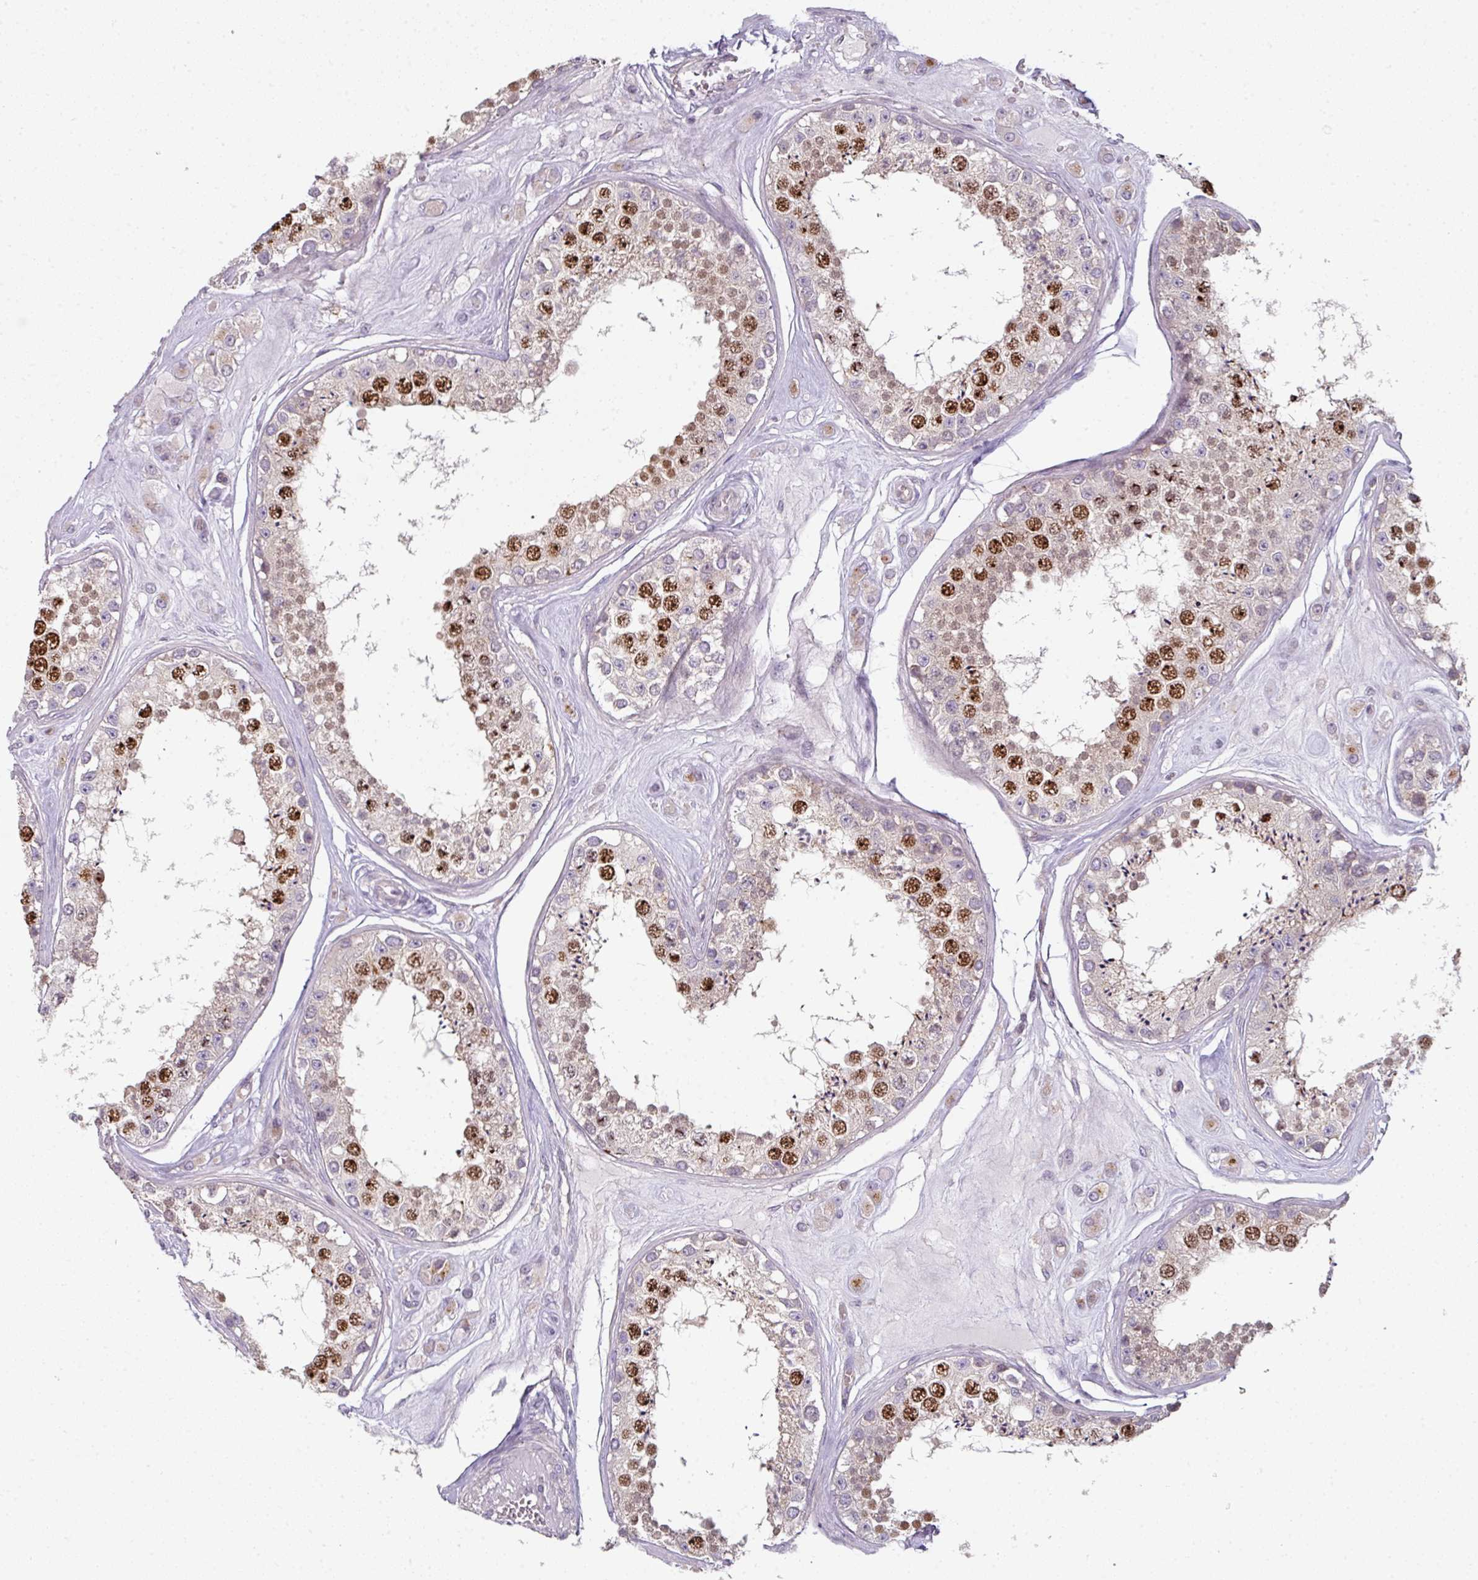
{"staining": {"intensity": "moderate", "quantity": "25%-75%", "location": "cytoplasmic/membranous,nuclear"}, "tissue": "testis", "cell_type": "Cells in seminiferous ducts", "image_type": "normal", "snomed": [{"axis": "morphology", "description": "Normal tissue, NOS"}, {"axis": "topography", "description": "Testis"}], "caption": "IHC of normal human testis demonstrates medium levels of moderate cytoplasmic/membranous,nuclear positivity in about 25%-75% of cells in seminiferous ducts.", "gene": "C19orf33", "patient": {"sex": "male", "age": 25}}